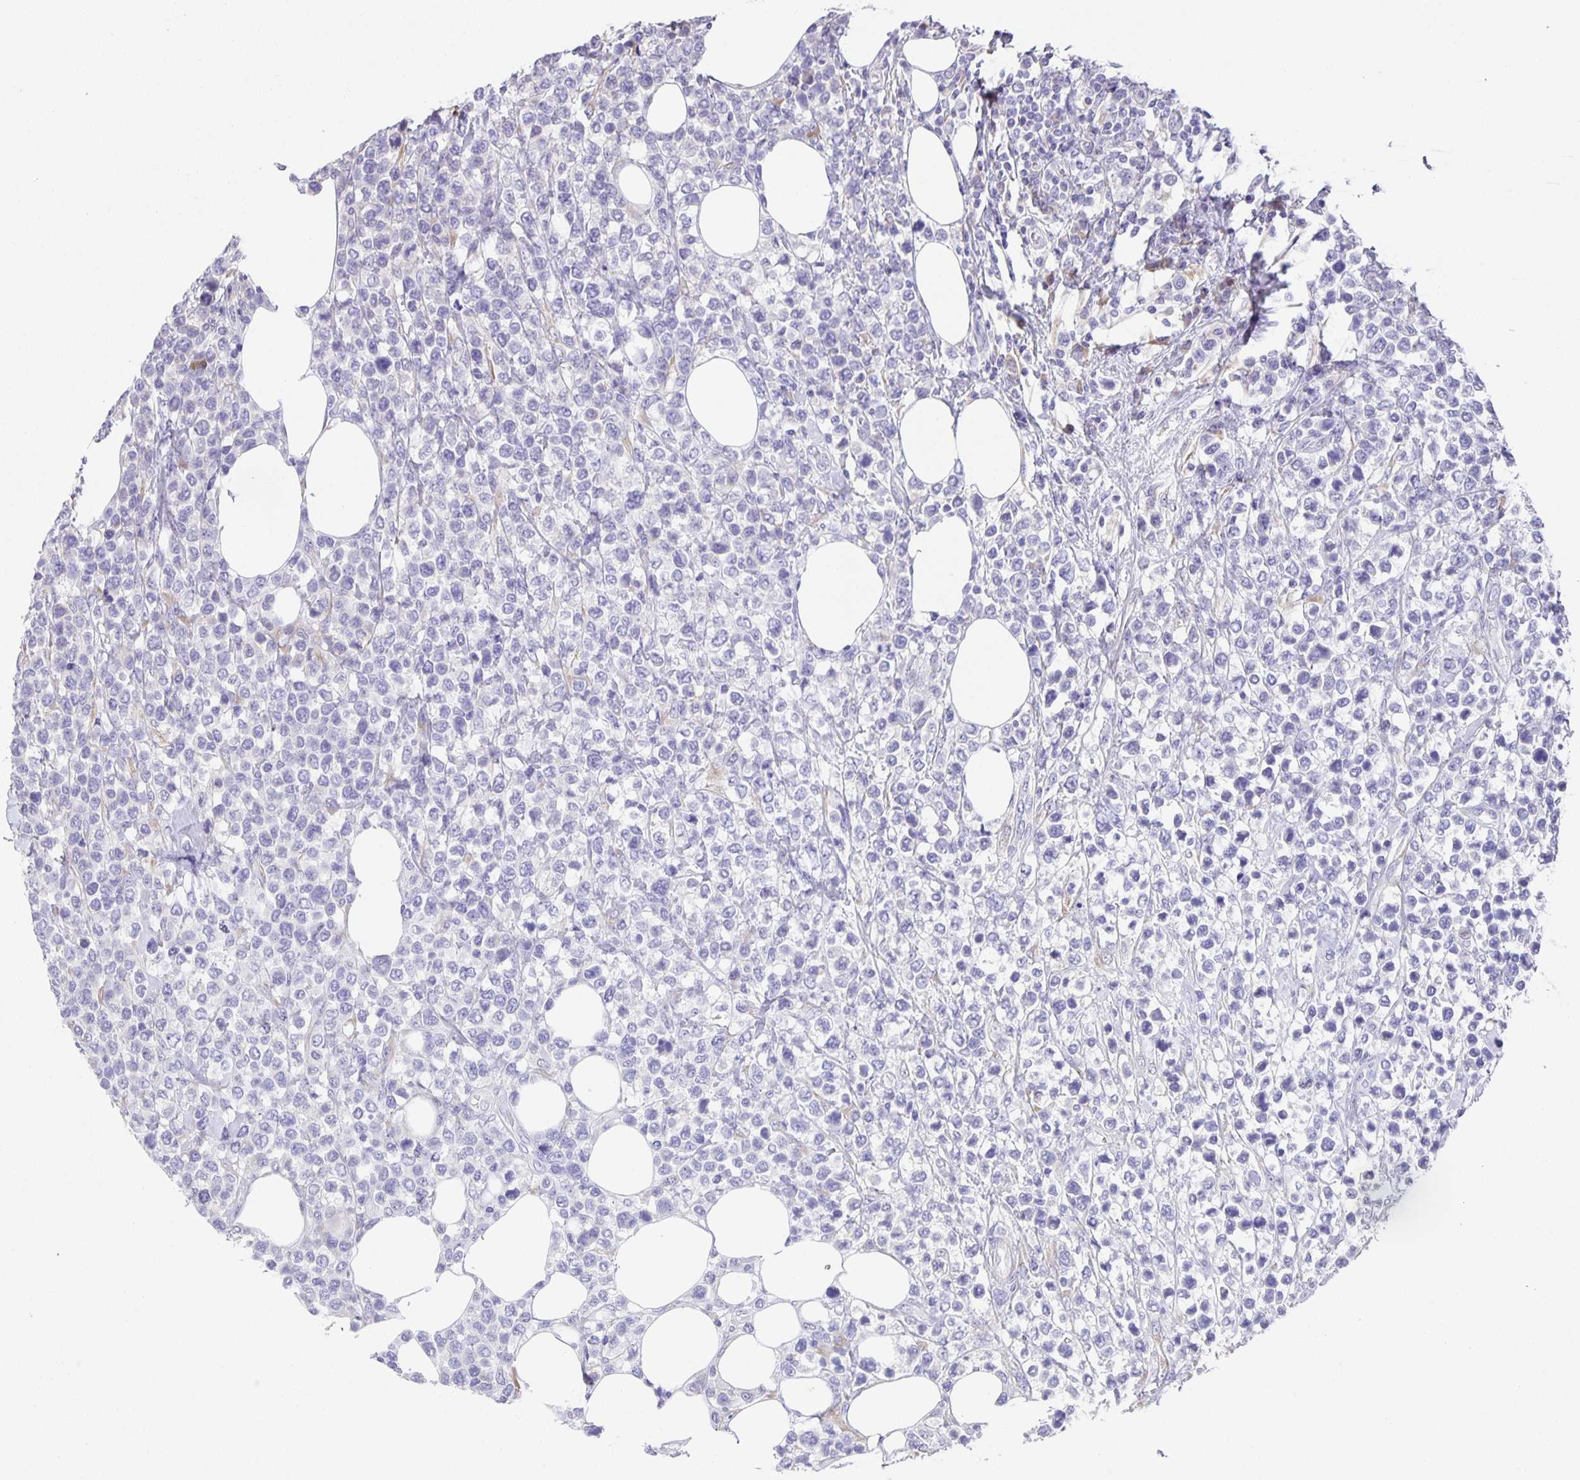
{"staining": {"intensity": "negative", "quantity": "none", "location": "none"}, "tissue": "lymphoma", "cell_type": "Tumor cells", "image_type": "cancer", "snomed": [{"axis": "morphology", "description": "Malignant lymphoma, non-Hodgkin's type, High grade"}, {"axis": "topography", "description": "Soft tissue"}], "caption": "DAB (3,3'-diaminobenzidine) immunohistochemical staining of human lymphoma shows no significant expression in tumor cells.", "gene": "PRR36", "patient": {"sex": "female", "age": 56}}